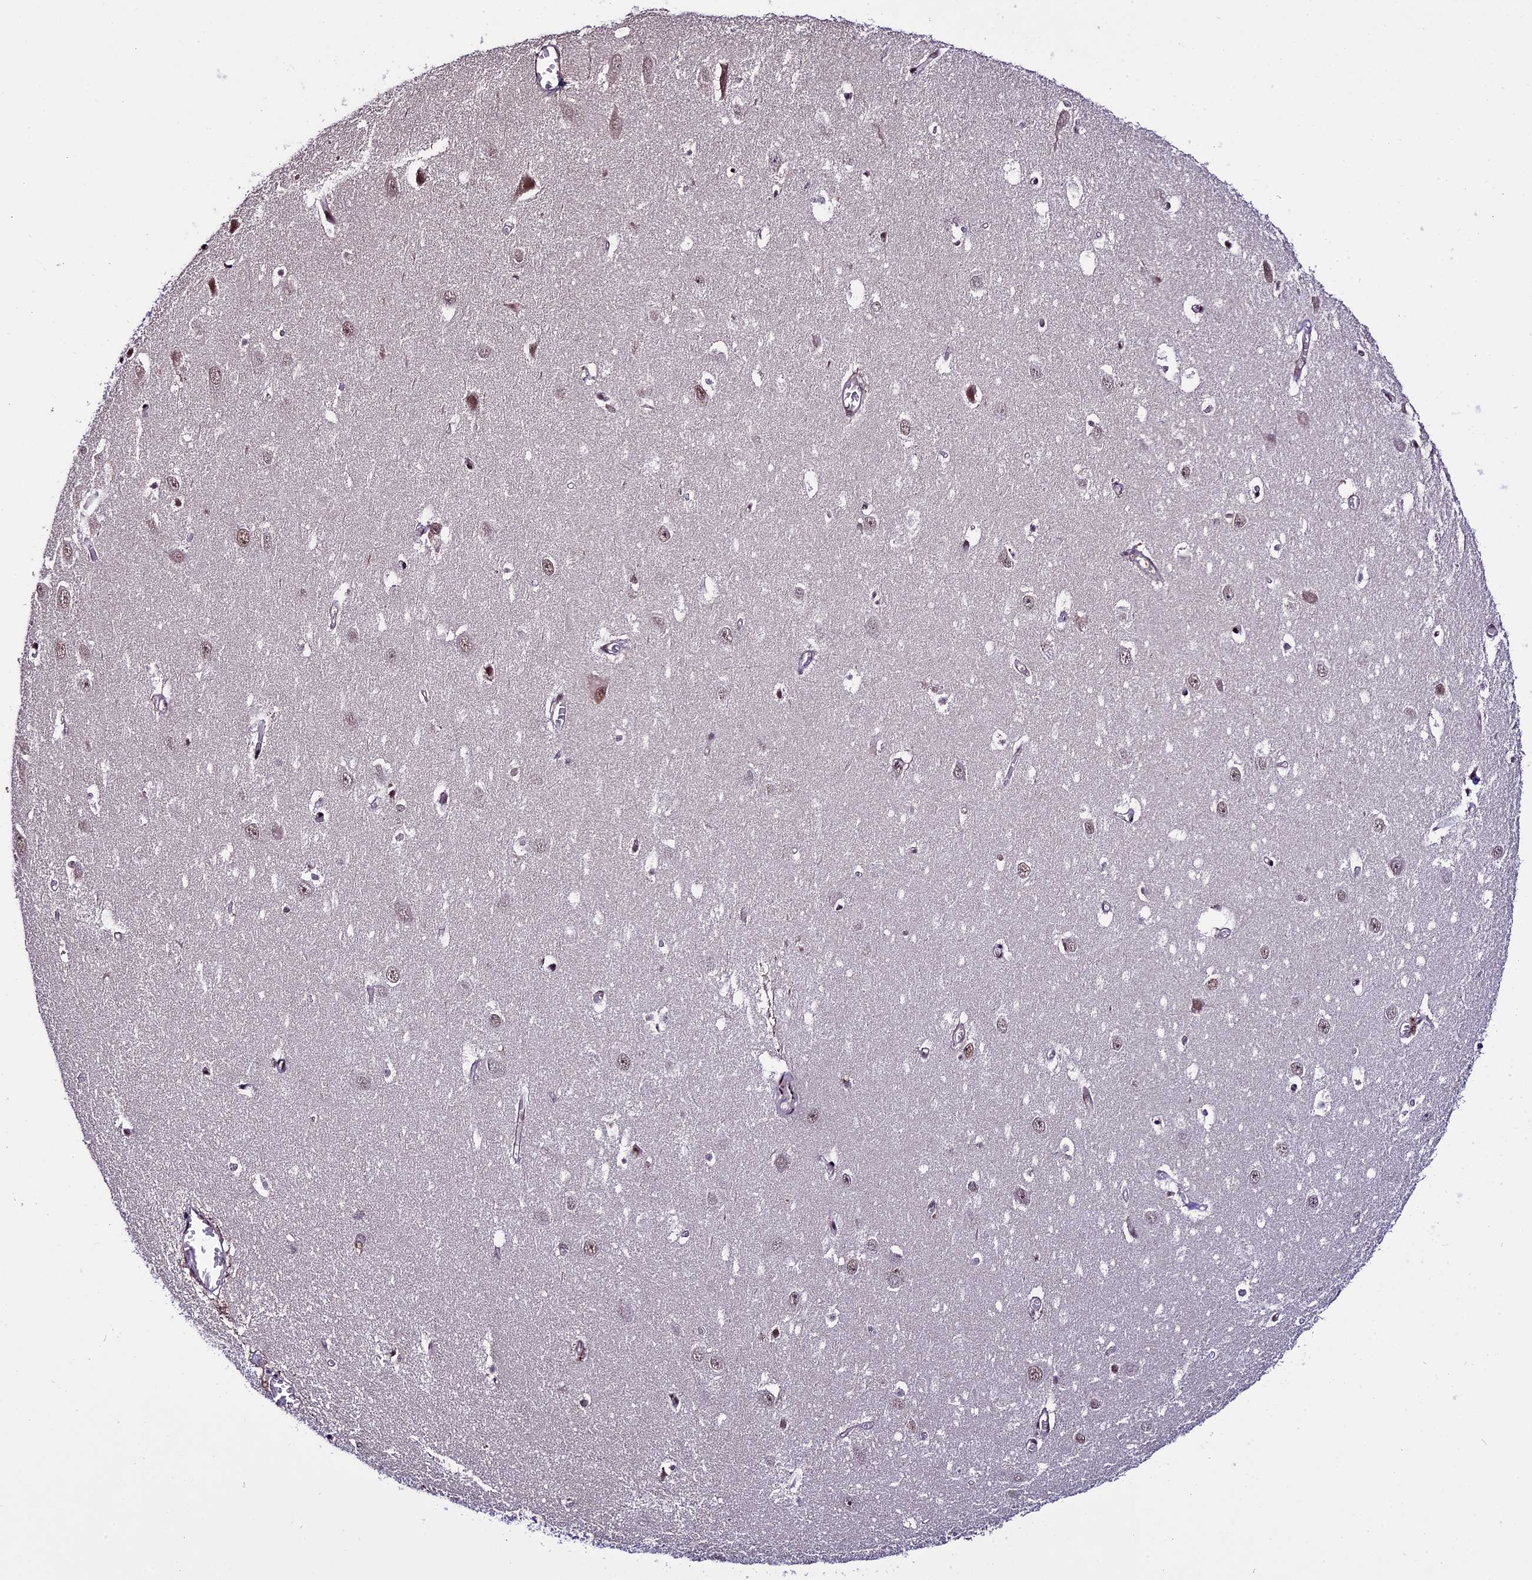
{"staining": {"intensity": "moderate", "quantity": "<25%", "location": "nuclear"}, "tissue": "hippocampus", "cell_type": "Glial cells", "image_type": "normal", "snomed": [{"axis": "morphology", "description": "Normal tissue, NOS"}, {"axis": "topography", "description": "Hippocampus"}], "caption": "Approximately <25% of glial cells in normal hippocampus reveal moderate nuclear protein staining as visualized by brown immunohistochemical staining.", "gene": "TCP11L2", "patient": {"sex": "female", "age": 64}}